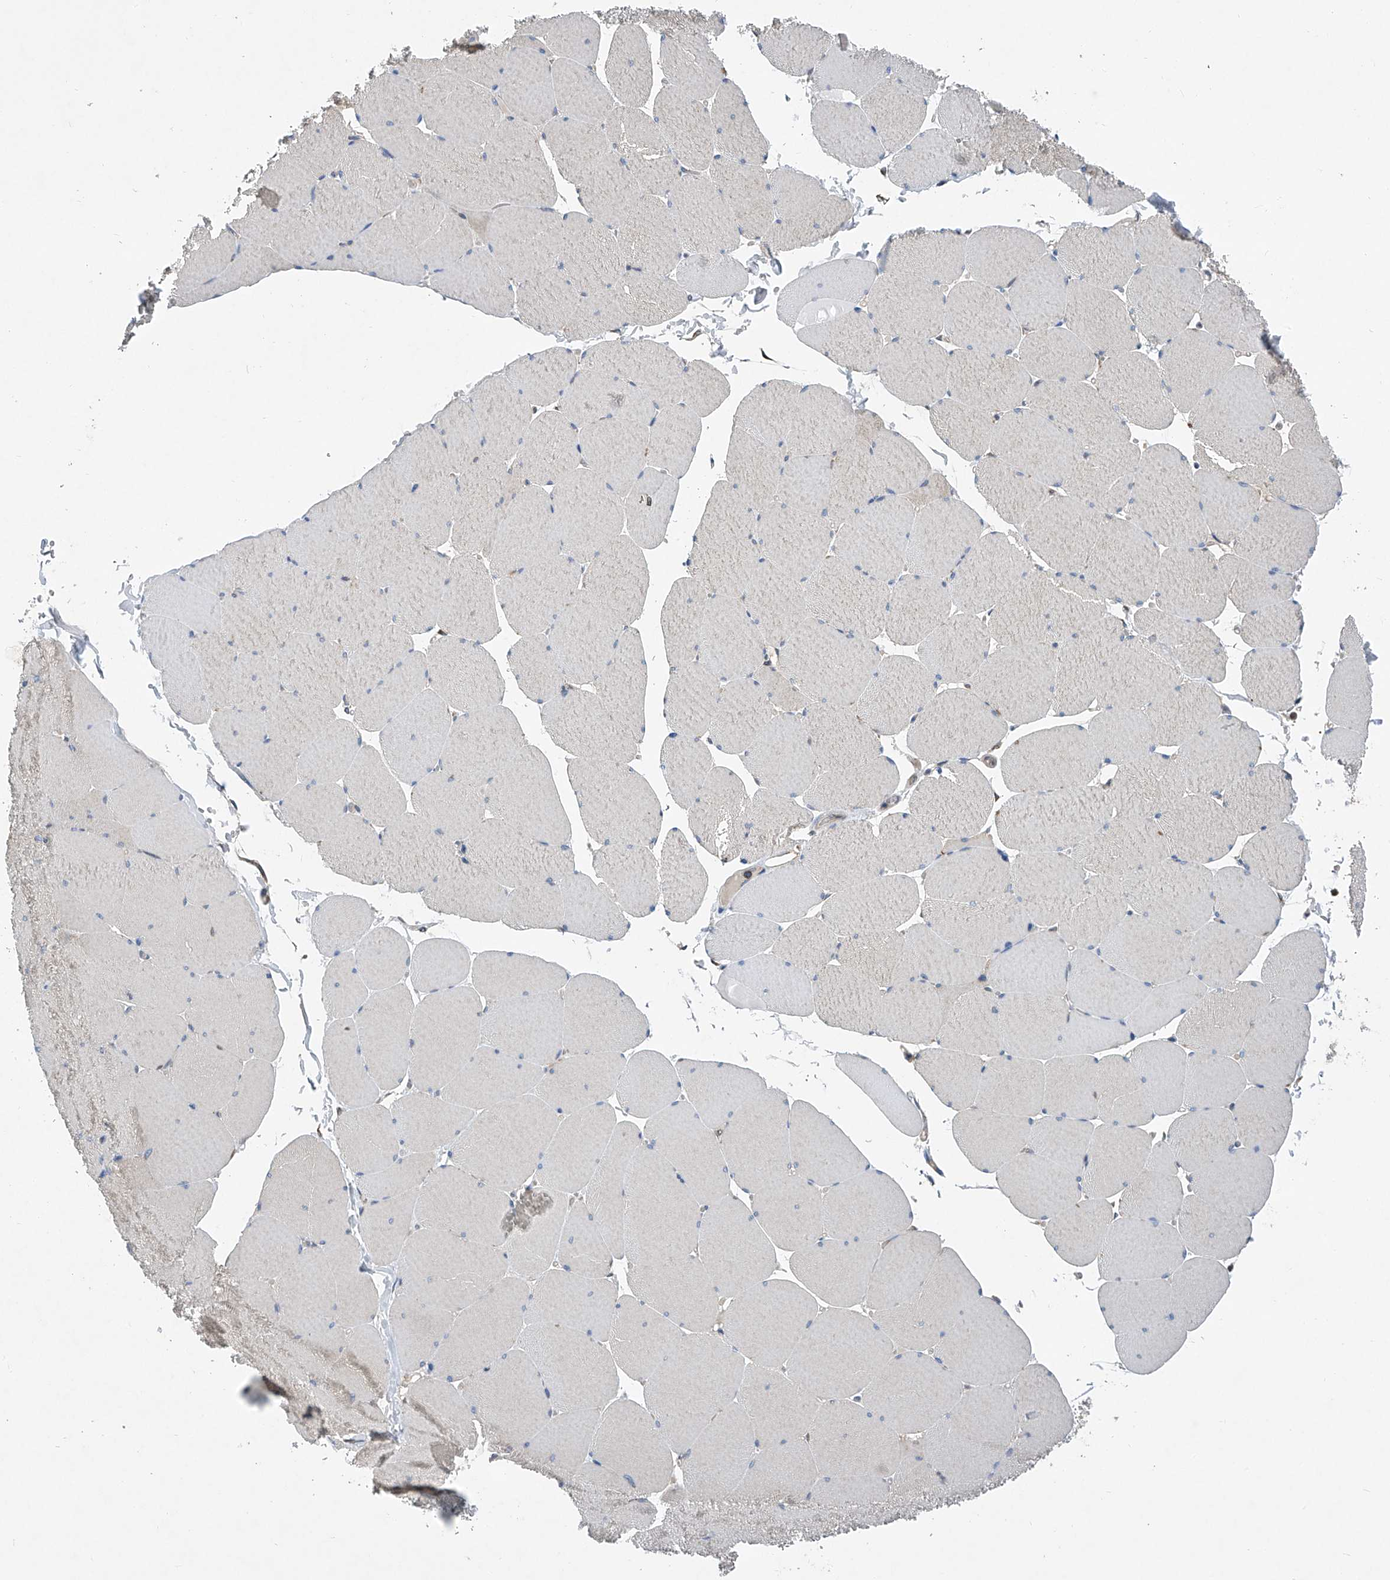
{"staining": {"intensity": "weak", "quantity": "25%-75%", "location": "cytoplasmic/membranous"}, "tissue": "skeletal muscle", "cell_type": "Myocytes", "image_type": "normal", "snomed": [{"axis": "morphology", "description": "Normal tissue, NOS"}, {"axis": "topography", "description": "Skeletal muscle"}, {"axis": "topography", "description": "Head-Neck"}], "caption": "Protein staining shows weak cytoplasmic/membranous staining in approximately 25%-75% of myocytes in benign skeletal muscle.", "gene": "TRIM38", "patient": {"sex": "male", "age": 66}}